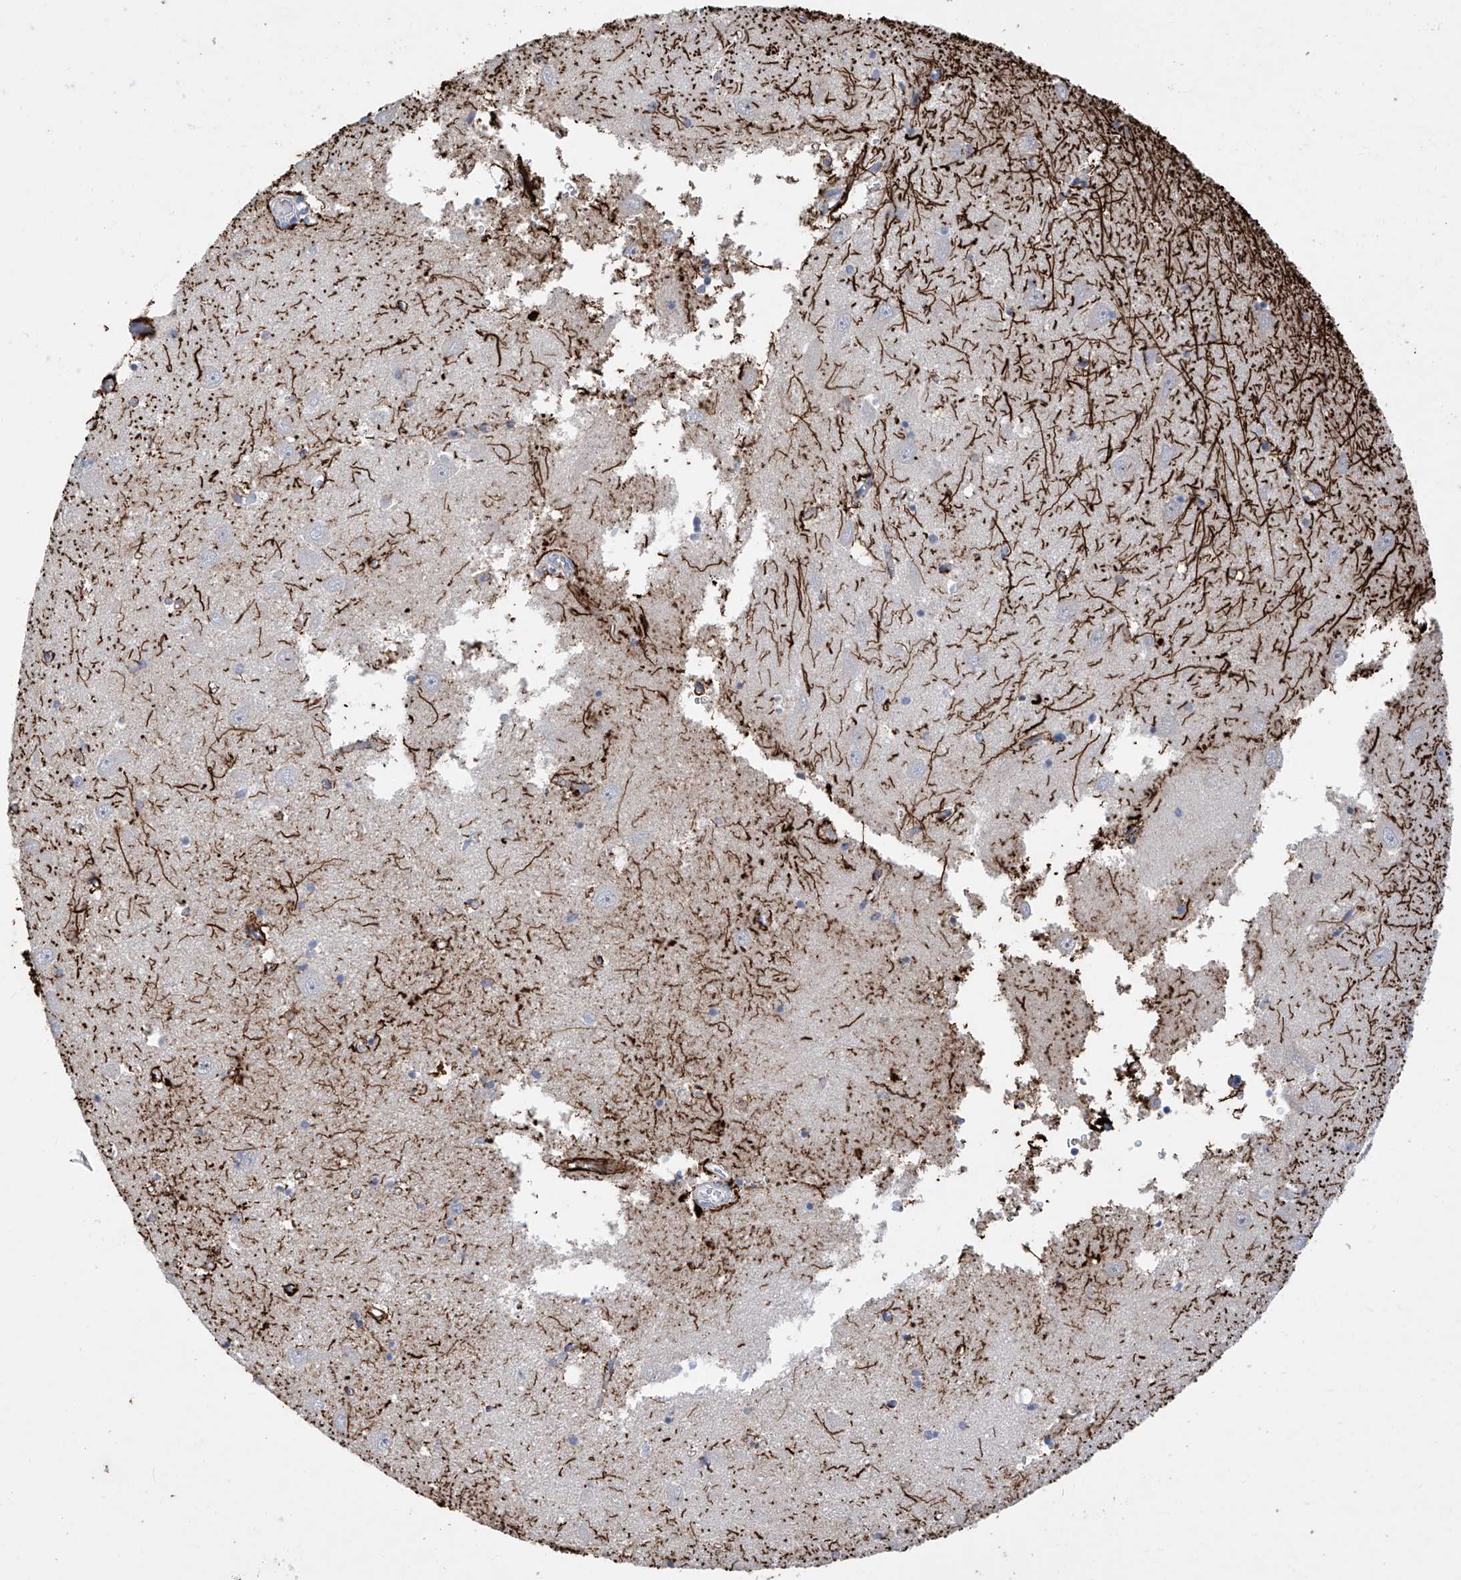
{"staining": {"intensity": "strong", "quantity": "<25%", "location": "cytoplasmic/membranous"}, "tissue": "hippocampus", "cell_type": "Glial cells", "image_type": "normal", "snomed": [{"axis": "morphology", "description": "Normal tissue, NOS"}, {"axis": "topography", "description": "Hippocampus"}], "caption": "Glial cells display medium levels of strong cytoplasmic/membranous staining in about <25% of cells in normal human hippocampus.", "gene": "ADRA1A", "patient": {"sex": "male", "age": 70}}